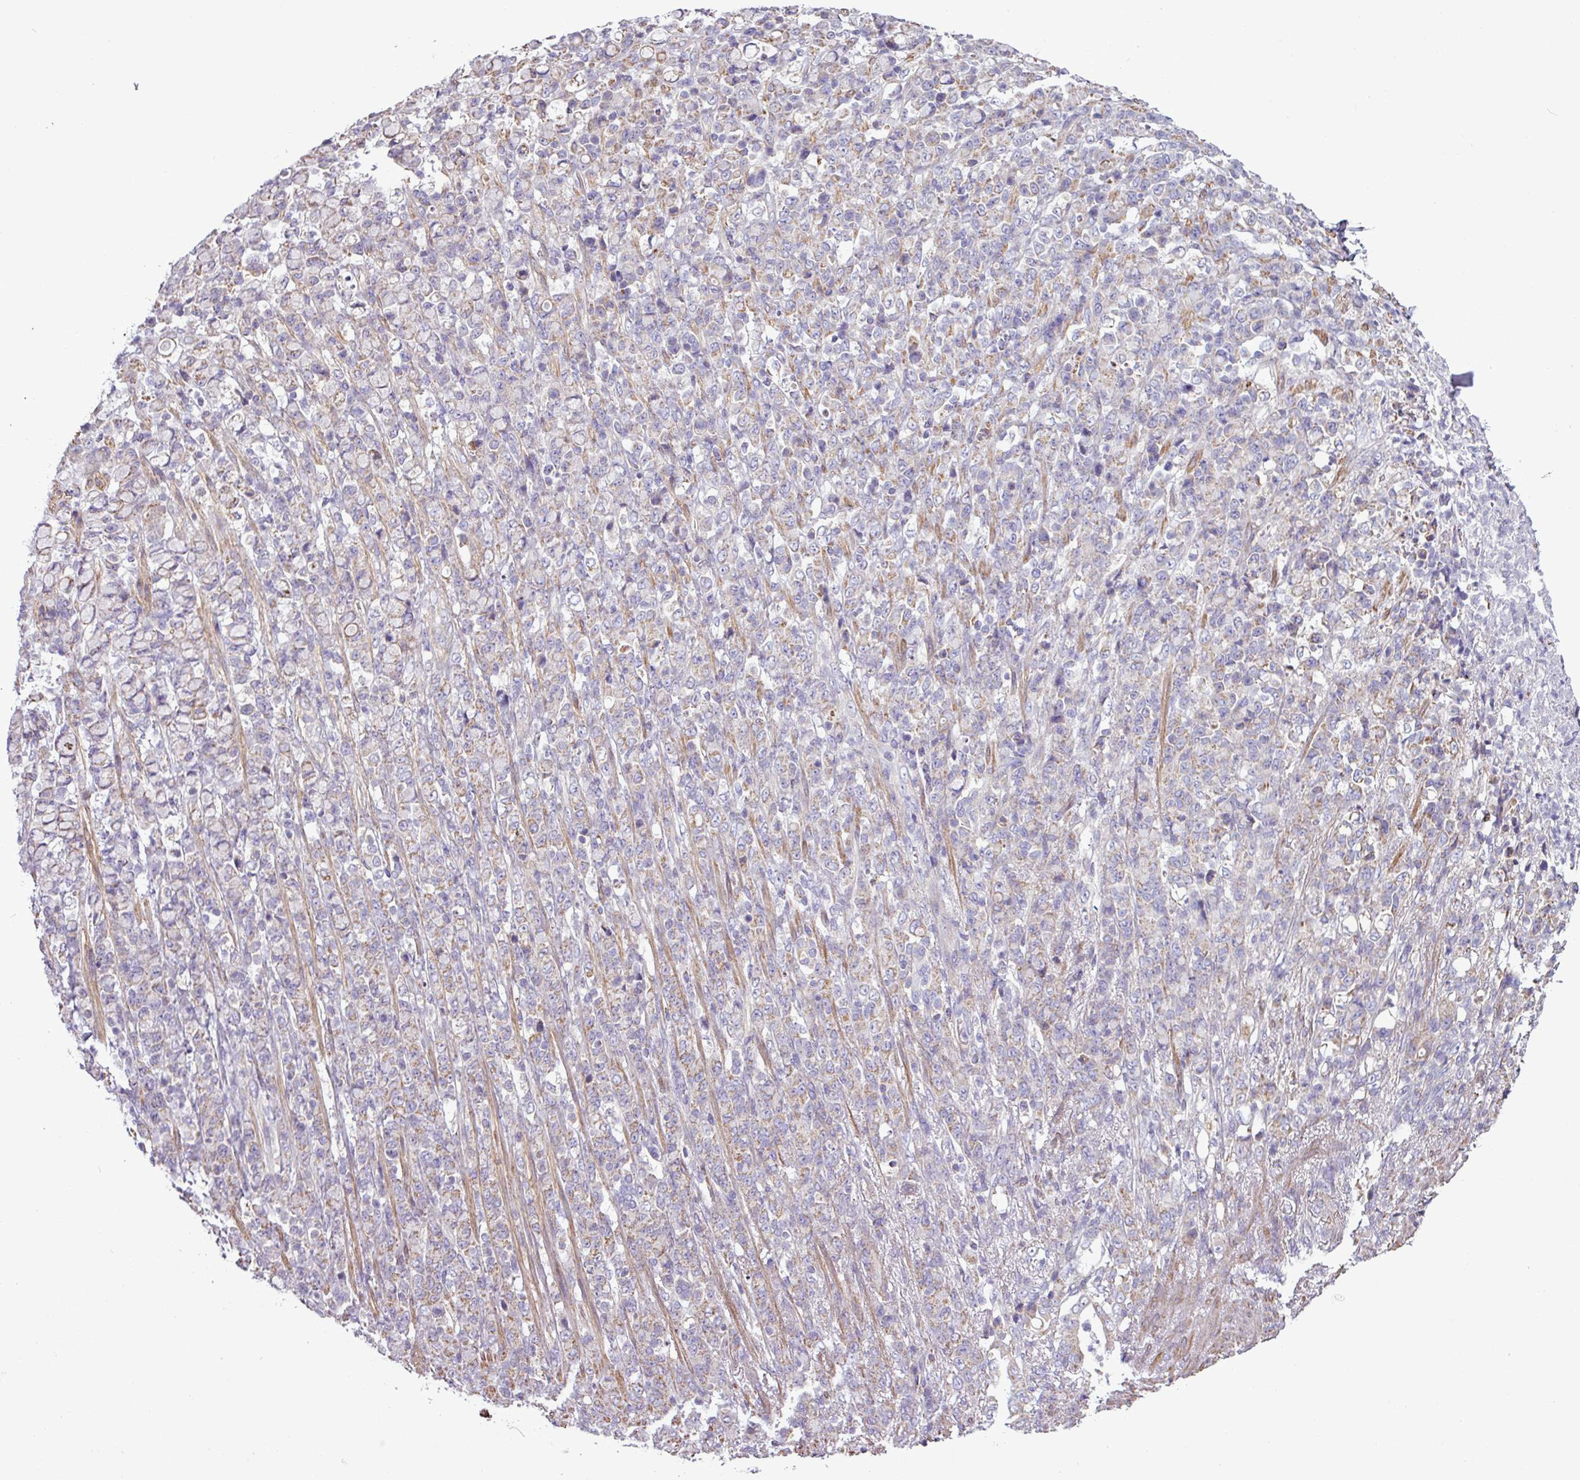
{"staining": {"intensity": "negative", "quantity": "none", "location": "none"}, "tissue": "stomach cancer", "cell_type": "Tumor cells", "image_type": "cancer", "snomed": [{"axis": "morphology", "description": "Normal tissue, NOS"}, {"axis": "morphology", "description": "Adenocarcinoma, NOS"}, {"axis": "topography", "description": "Stomach"}], "caption": "IHC of human stomach cancer exhibits no expression in tumor cells.", "gene": "BTN2A2", "patient": {"sex": "female", "age": 79}}